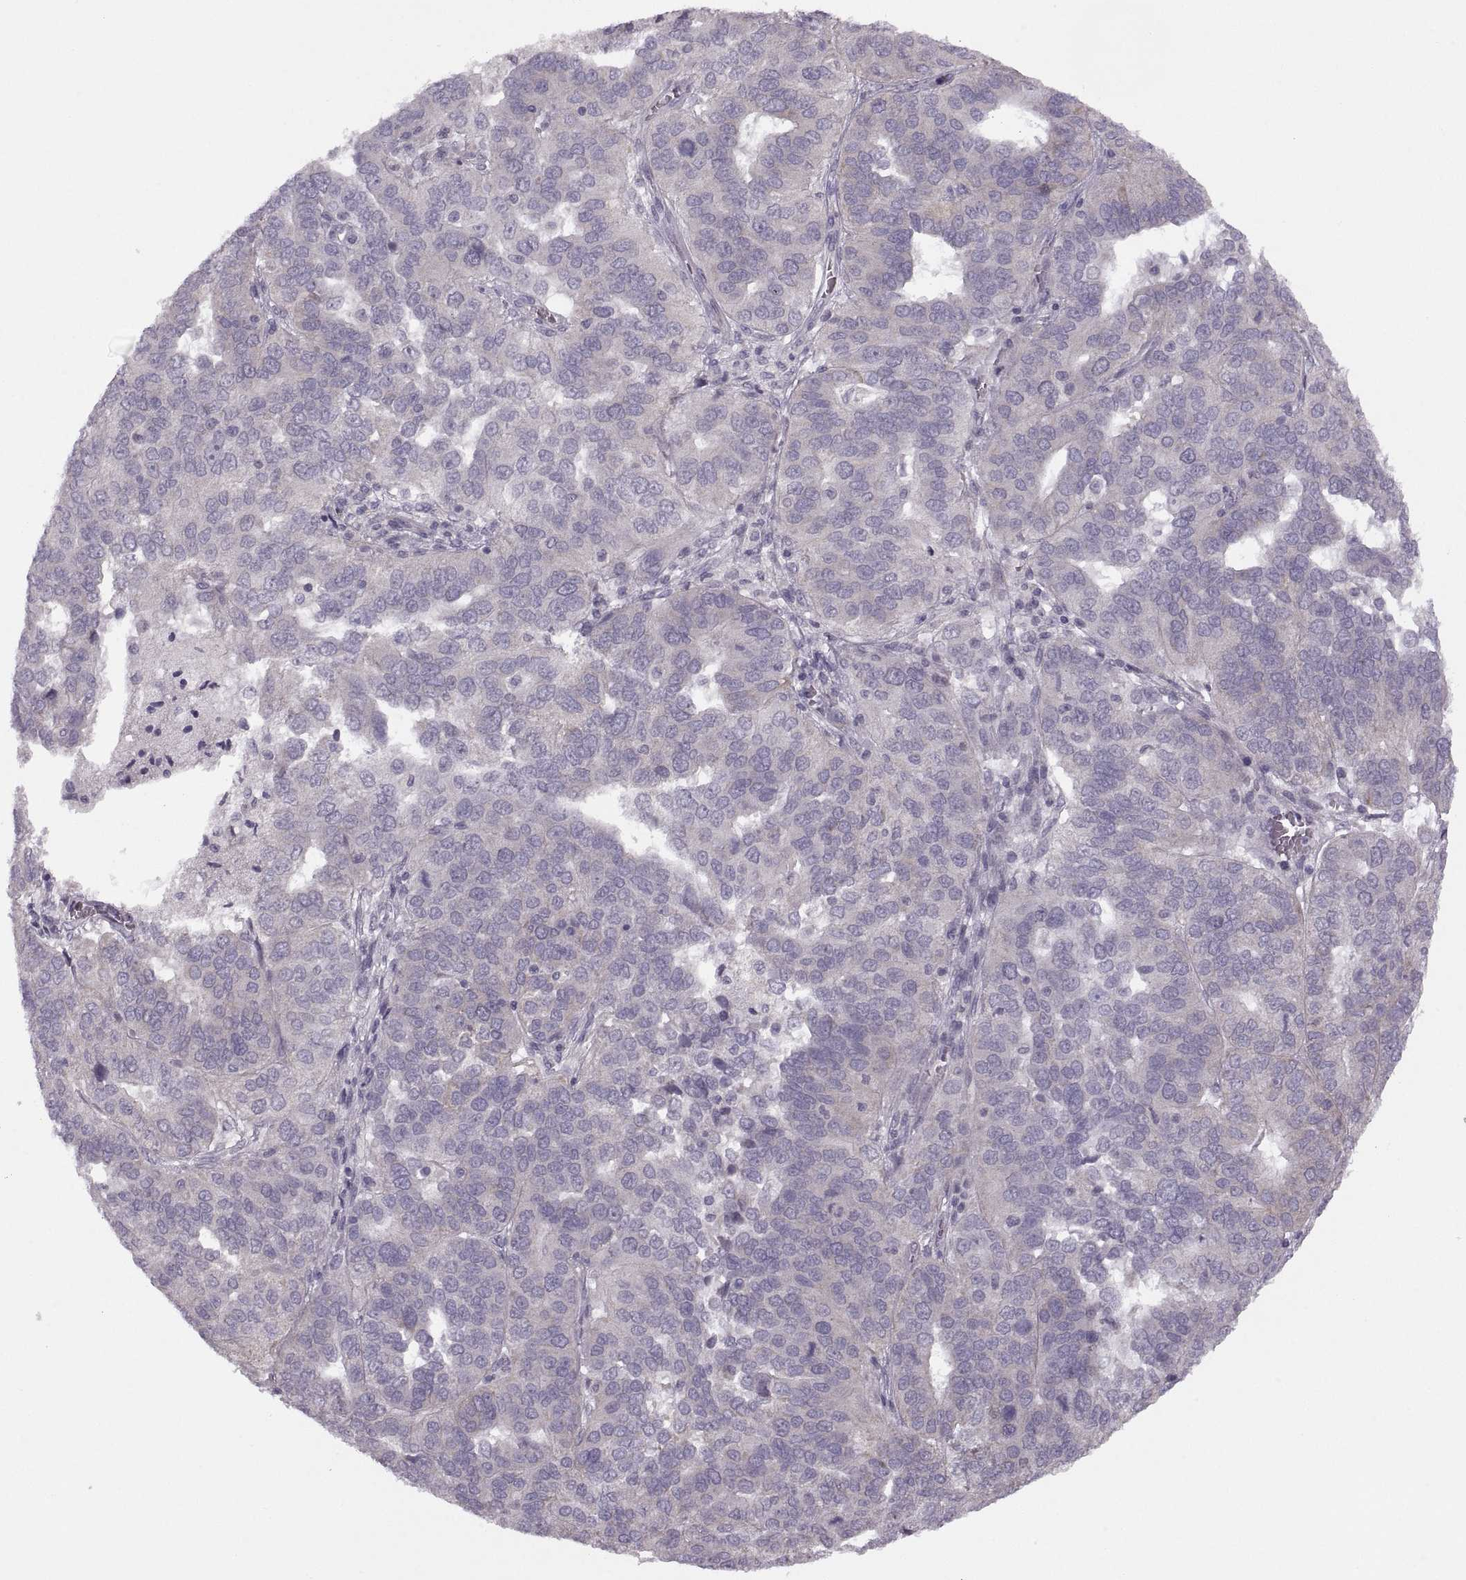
{"staining": {"intensity": "negative", "quantity": "none", "location": "none"}, "tissue": "ovarian cancer", "cell_type": "Tumor cells", "image_type": "cancer", "snomed": [{"axis": "morphology", "description": "Carcinoma, endometroid"}, {"axis": "topography", "description": "Soft tissue"}, {"axis": "topography", "description": "Ovary"}], "caption": "This is an IHC image of human endometroid carcinoma (ovarian). There is no expression in tumor cells.", "gene": "RIPK4", "patient": {"sex": "female", "age": 52}}